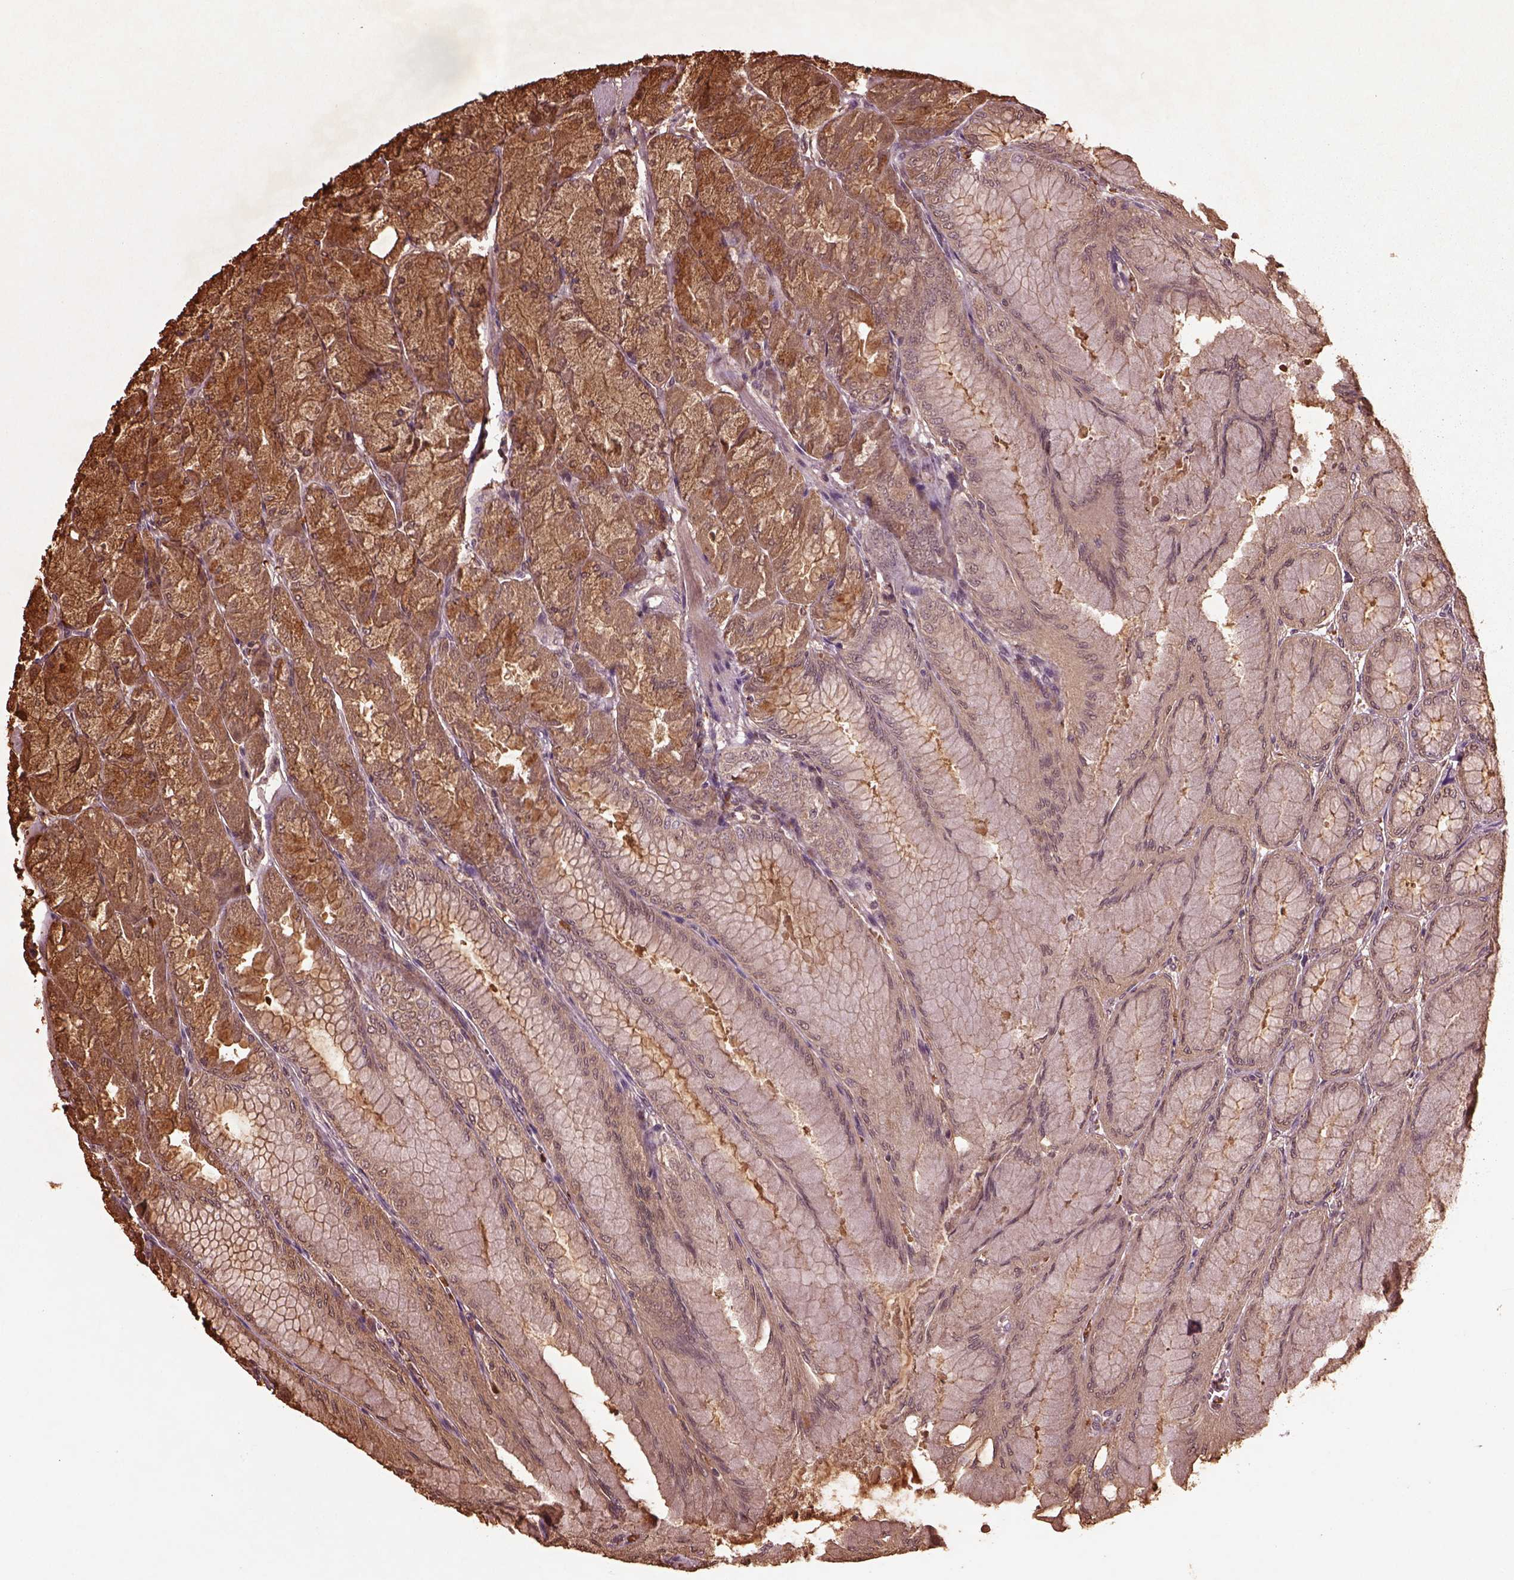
{"staining": {"intensity": "moderate", "quantity": ">75%", "location": "cytoplasmic/membranous"}, "tissue": "stomach", "cell_type": "Glandular cells", "image_type": "normal", "snomed": [{"axis": "morphology", "description": "Normal tissue, NOS"}, {"axis": "topography", "description": "Stomach, upper"}], "caption": "Immunohistochemistry (IHC) (DAB) staining of benign stomach exhibits moderate cytoplasmic/membranous protein positivity in approximately >75% of glandular cells.", "gene": "RUFY3", "patient": {"sex": "male", "age": 60}}